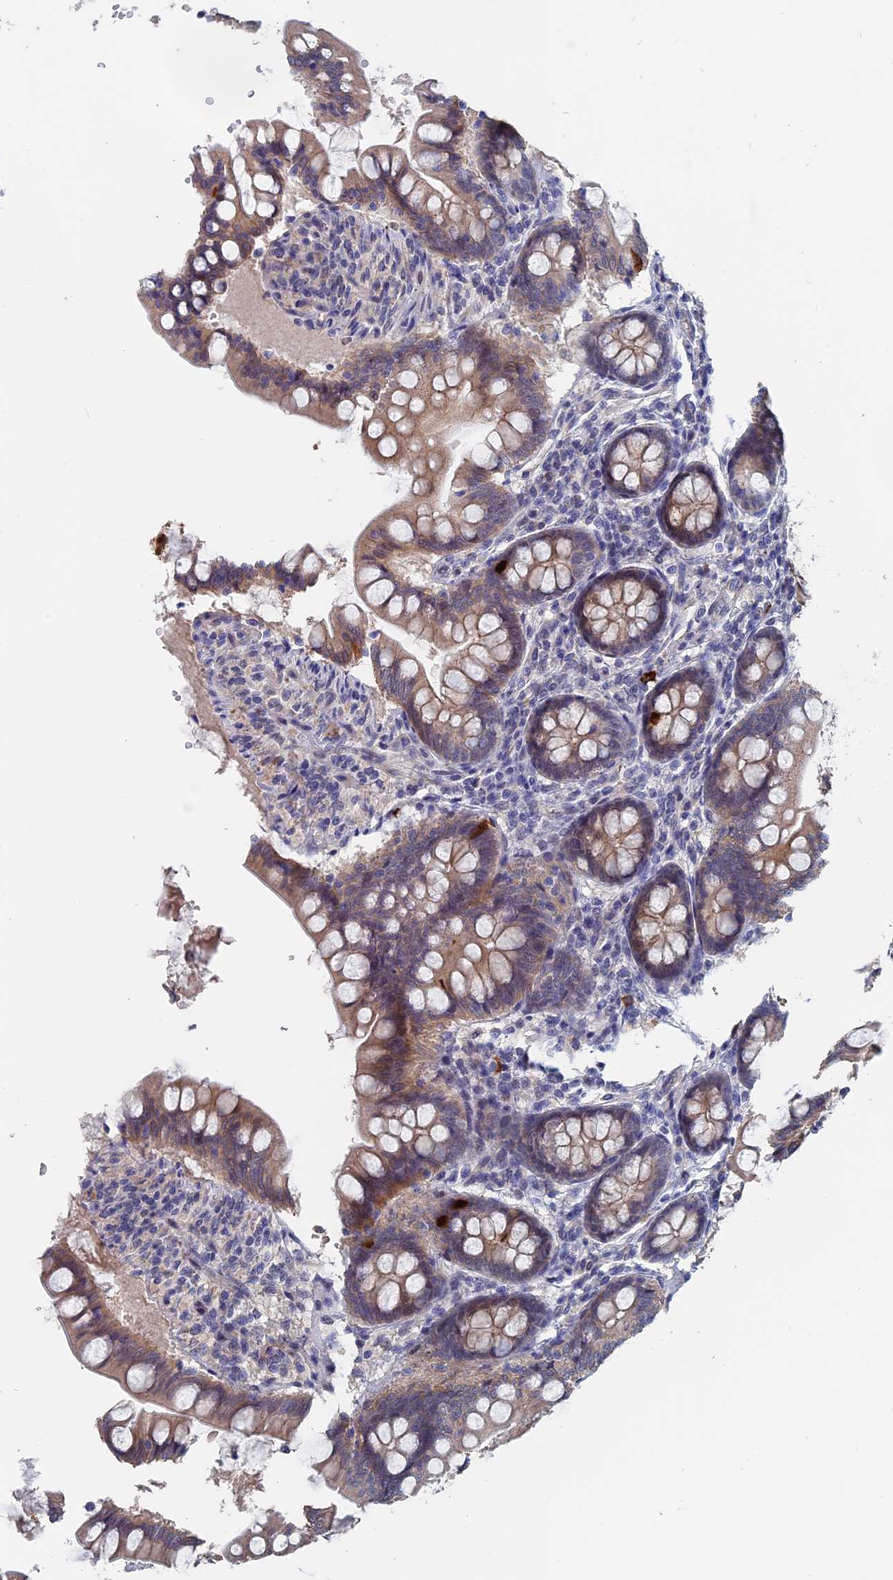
{"staining": {"intensity": "weak", "quantity": ">75%", "location": "cytoplasmic/membranous"}, "tissue": "small intestine", "cell_type": "Glandular cells", "image_type": "normal", "snomed": [{"axis": "morphology", "description": "Normal tissue, NOS"}, {"axis": "topography", "description": "Small intestine"}], "caption": "This micrograph exhibits IHC staining of normal small intestine, with low weak cytoplasmic/membranous expression in about >75% of glandular cells.", "gene": "SLC33A1", "patient": {"sex": "male", "age": 7}}